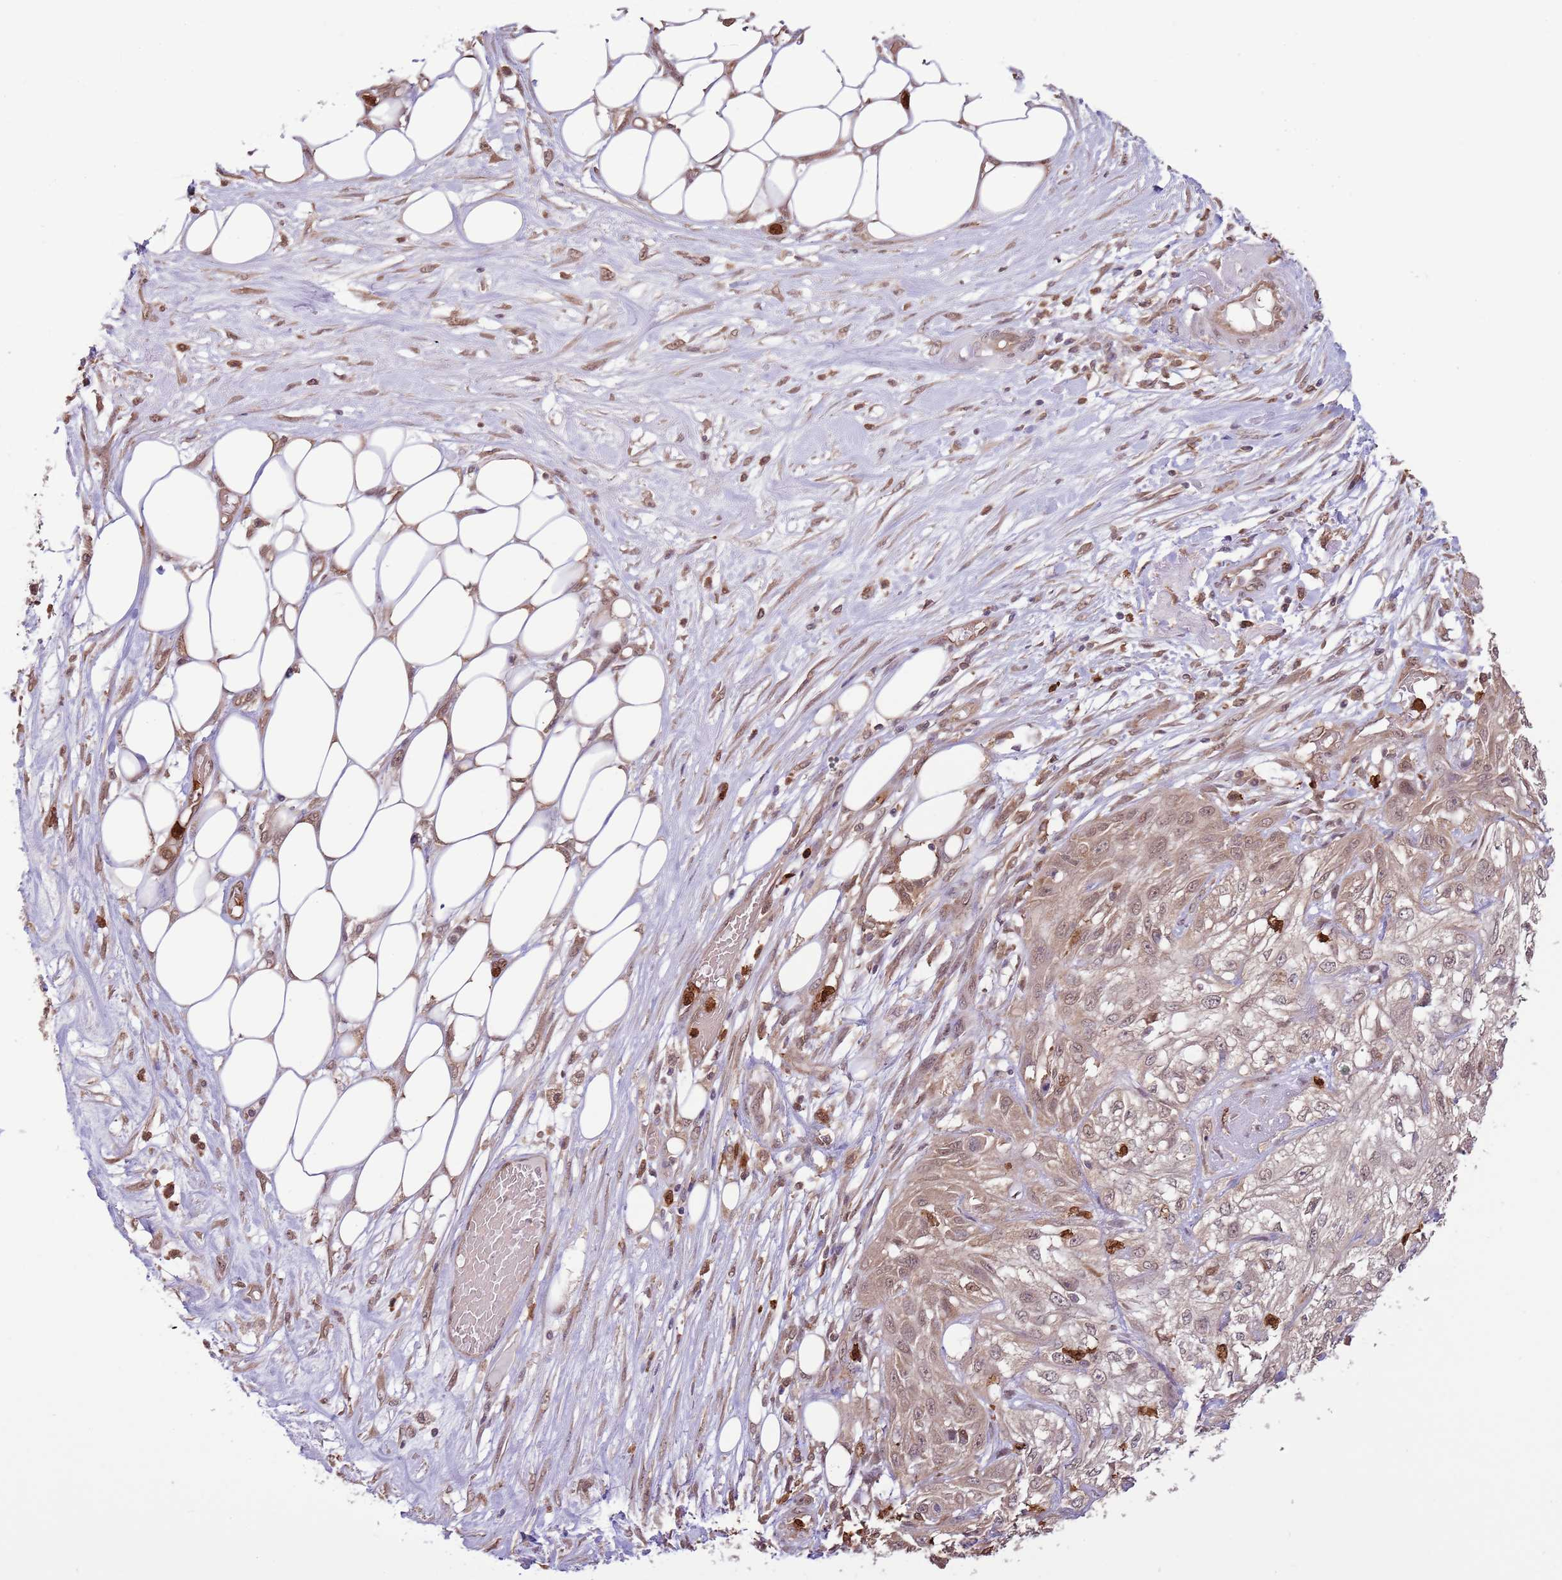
{"staining": {"intensity": "weak", "quantity": ">75%", "location": "nuclear"}, "tissue": "skin cancer", "cell_type": "Tumor cells", "image_type": "cancer", "snomed": [{"axis": "morphology", "description": "Squamous cell carcinoma, NOS"}, {"axis": "morphology", "description": "Squamous cell carcinoma, metastatic, NOS"}, {"axis": "topography", "description": "Skin"}, {"axis": "topography", "description": "Lymph node"}], "caption": "A photomicrograph showing weak nuclear staining in approximately >75% of tumor cells in skin cancer (squamous cell carcinoma), as visualized by brown immunohistochemical staining.", "gene": "AMIGO1", "patient": {"sex": "male", "age": 75}}